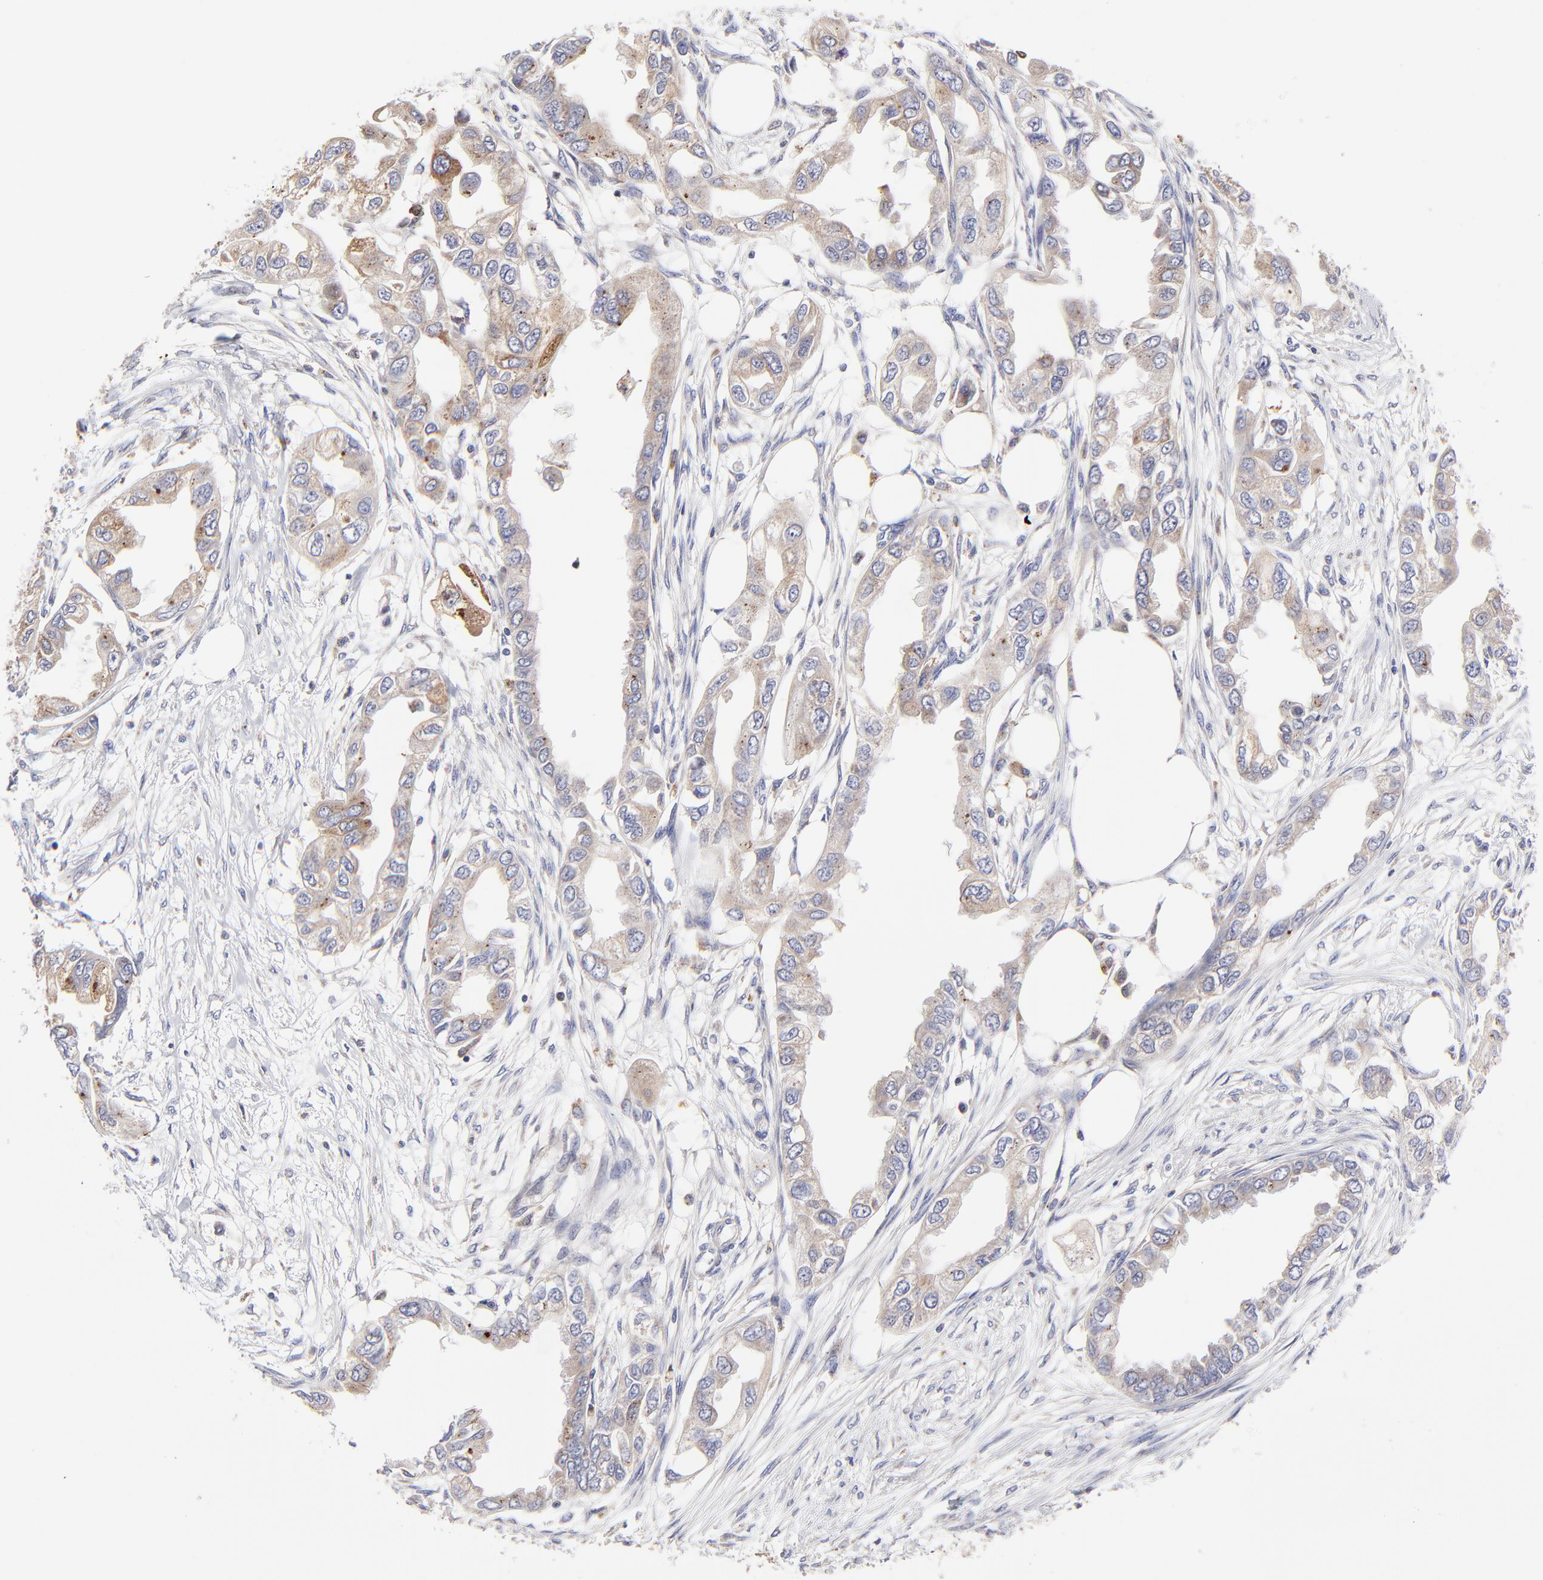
{"staining": {"intensity": "weak", "quantity": ">75%", "location": "cytoplasmic/membranous"}, "tissue": "endometrial cancer", "cell_type": "Tumor cells", "image_type": "cancer", "snomed": [{"axis": "morphology", "description": "Adenocarcinoma, NOS"}, {"axis": "topography", "description": "Endometrium"}], "caption": "This is an image of immunohistochemistry (IHC) staining of endometrial cancer (adenocarcinoma), which shows weak positivity in the cytoplasmic/membranous of tumor cells.", "gene": "GCSAM", "patient": {"sex": "female", "age": 67}}